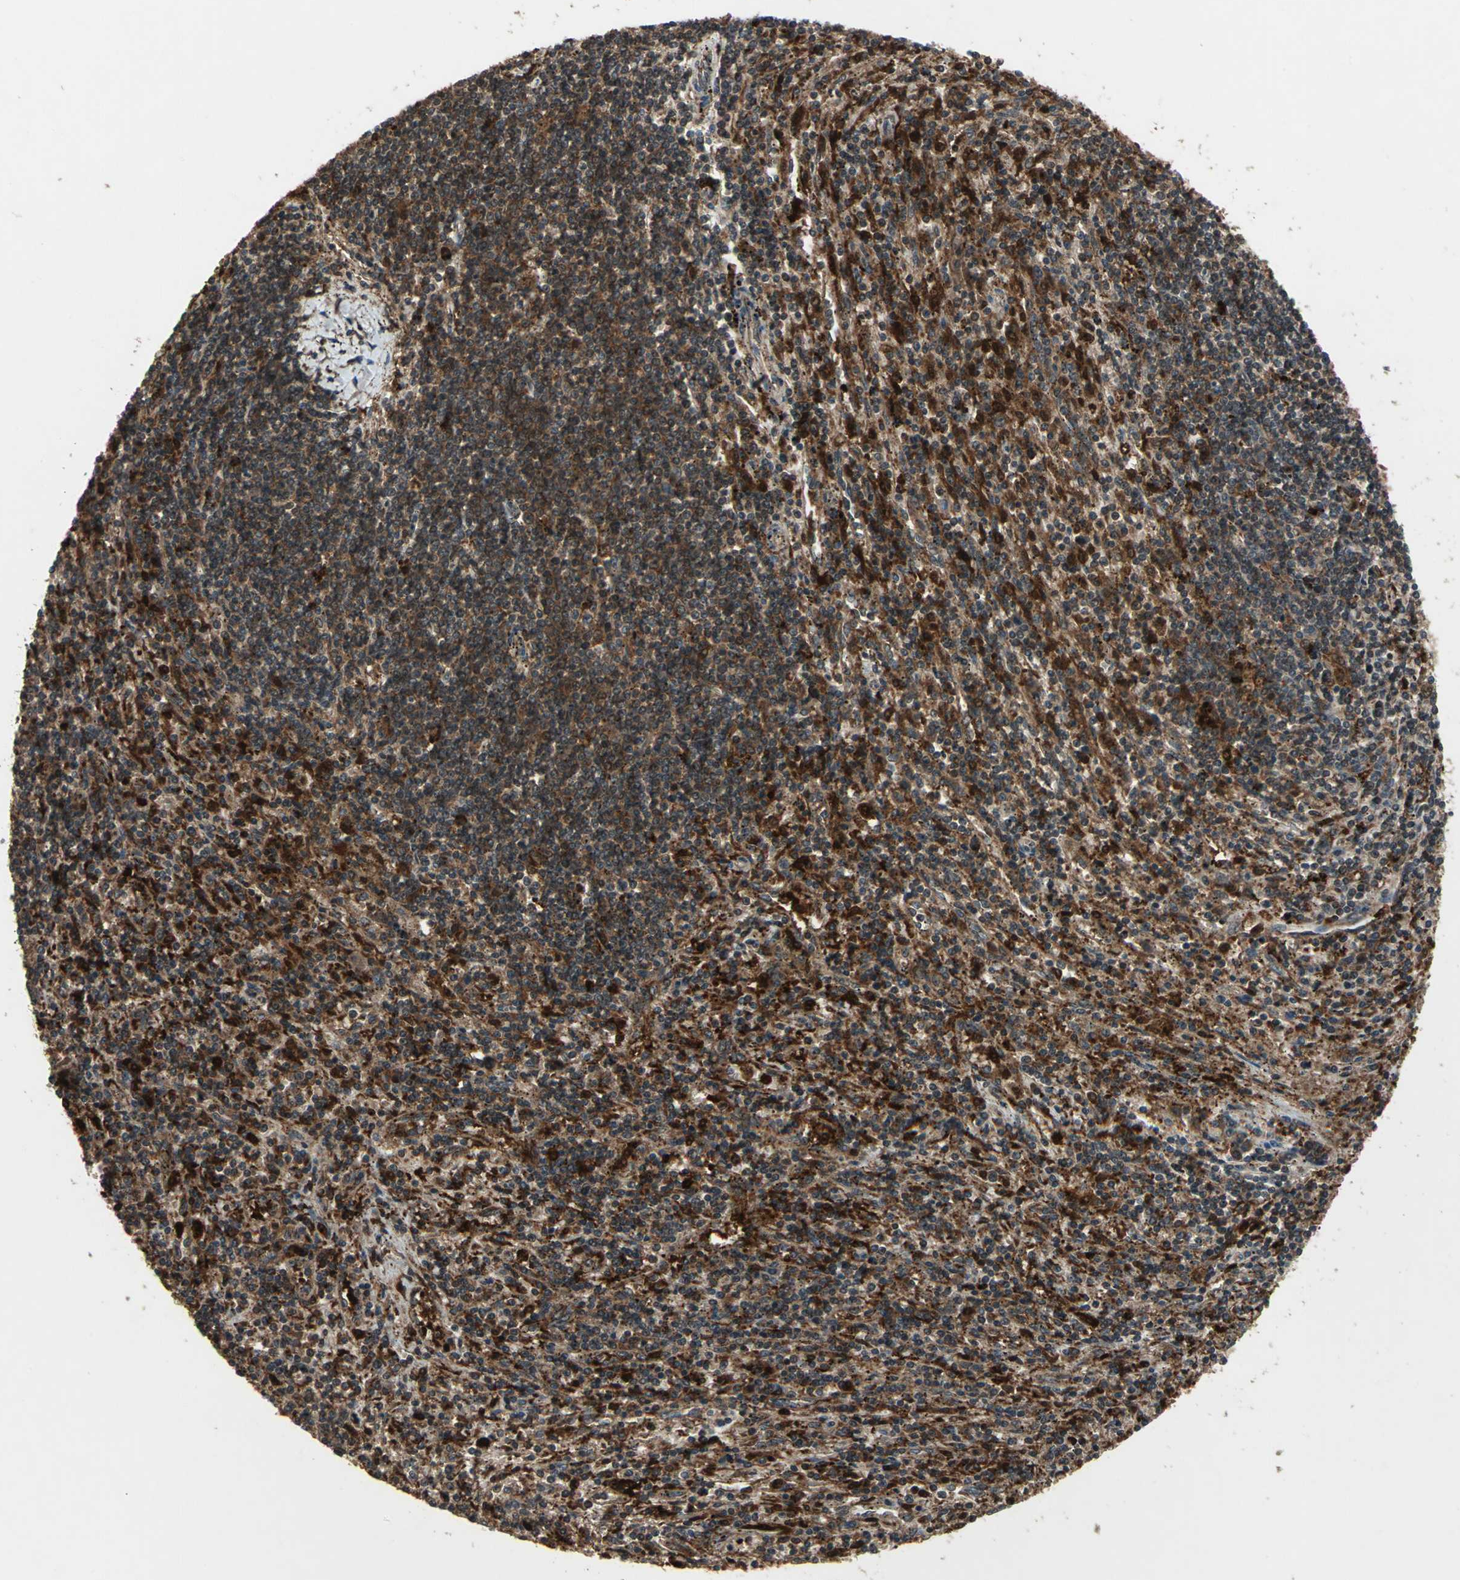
{"staining": {"intensity": "strong", "quantity": "25%-75%", "location": "cytoplasmic/membranous,nuclear"}, "tissue": "lymphoma", "cell_type": "Tumor cells", "image_type": "cancer", "snomed": [{"axis": "morphology", "description": "Malignant lymphoma, non-Hodgkin's type, Low grade"}, {"axis": "topography", "description": "Spleen"}], "caption": "Tumor cells demonstrate strong cytoplasmic/membranous and nuclear staining in approximately 25%-75% of cells in lymphoma. (DAB = brown stain, brightfield microscopy at high magnification).", "gene": "PYCARD", "patient": {"sex": "male", "age": 76}}